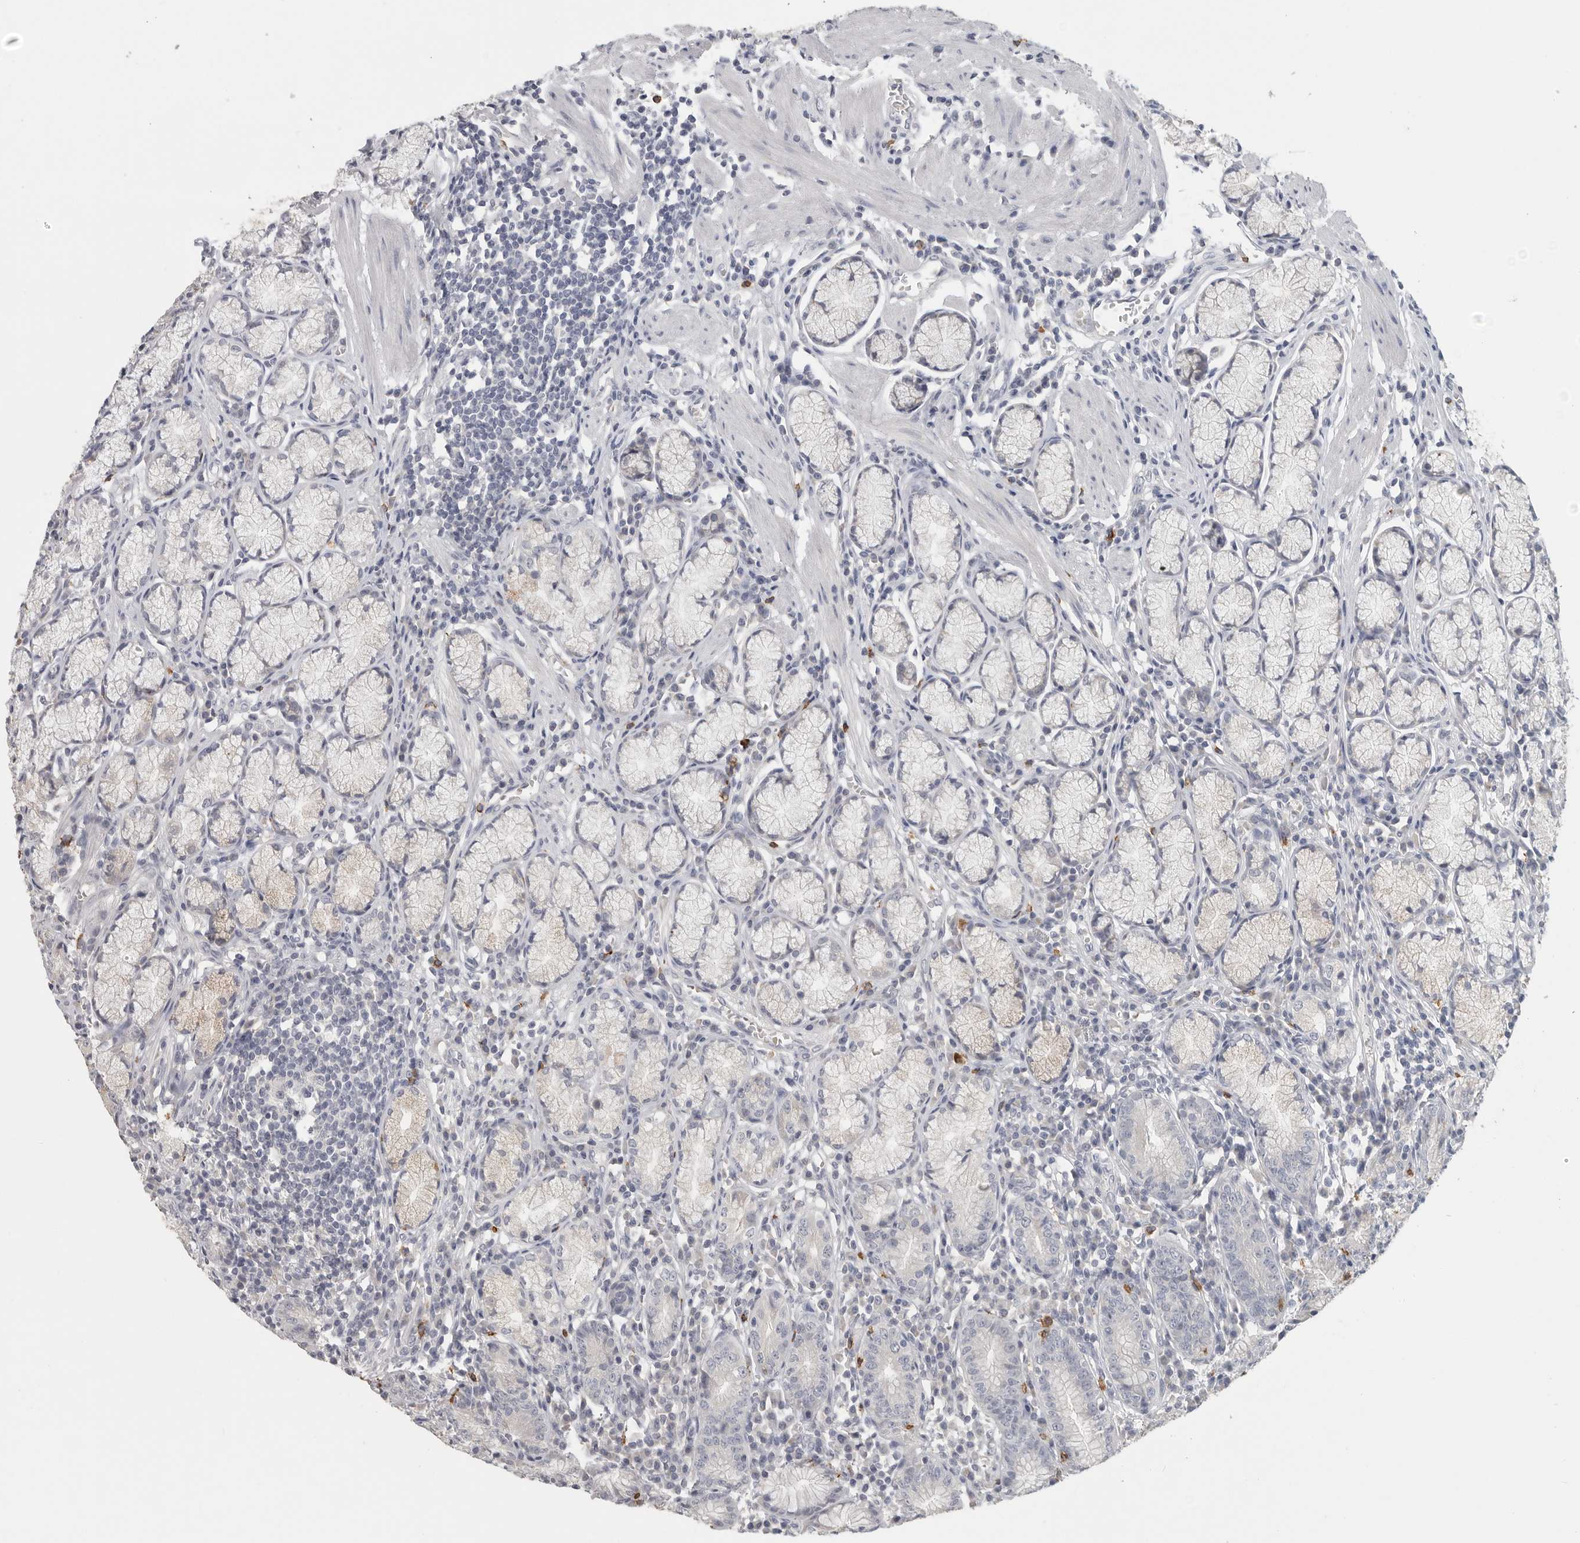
{"staining": {"intensity": "negative", "quantity": "none", "location": "none"}, "tissue": "stomach", "cell_type": "Glandular cells", "image_type": "normal", "snomed": [{"axis": "morphology", "description": "Normal tissue, NOS"}, {"axis": "topography", "description": "Stomach"}], "caption": "A high-resolution photomicrograph shows IHC staining of benign stomach, which reveals no significant staining in glandular cells.", "gene": "DNAJC11", "patient": {"sex": "male", "age": 55}}